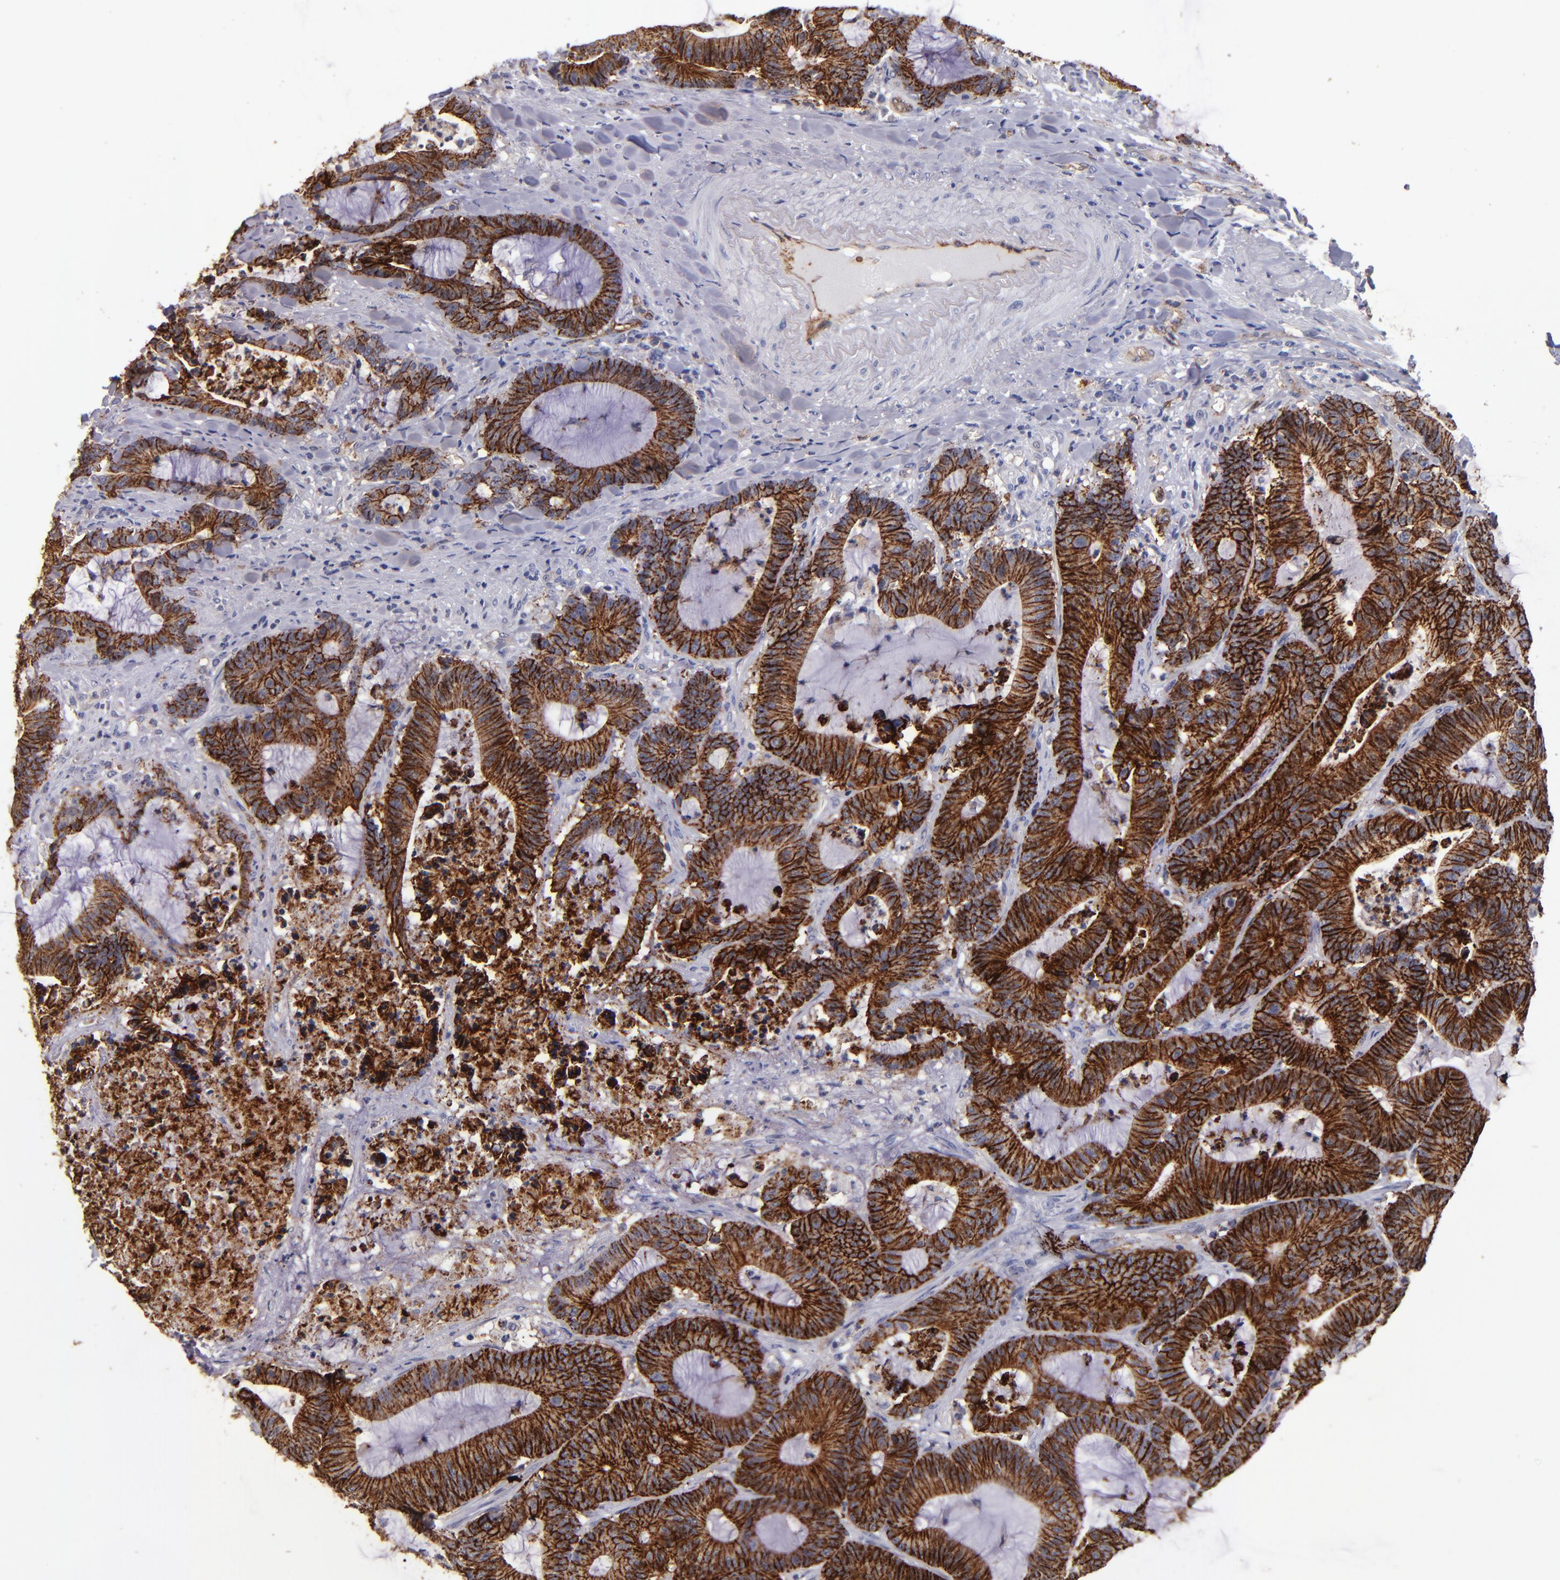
{"staining": {"intensity": "strong", "quantity": ">75%", "location": "cytoplasmic/membranous"}, "tissue": "colorectal cancer", "cell_type": "Tumor cells", "image_type": "cancer", "snomed": [{"axis": "morphology", "description": "Adenocarcinoma, NOS"}, {"axis": "topography", "description": "Colon"}], "caption": "Colorectal cancer (adenocarcinoma) stained with a brown dye shows strong cytoplasmic/membranous positive expression in approximately >75% of tumor cells.", "gene": "CLDN5", "patient": {"sex": "female", "age": 84}}